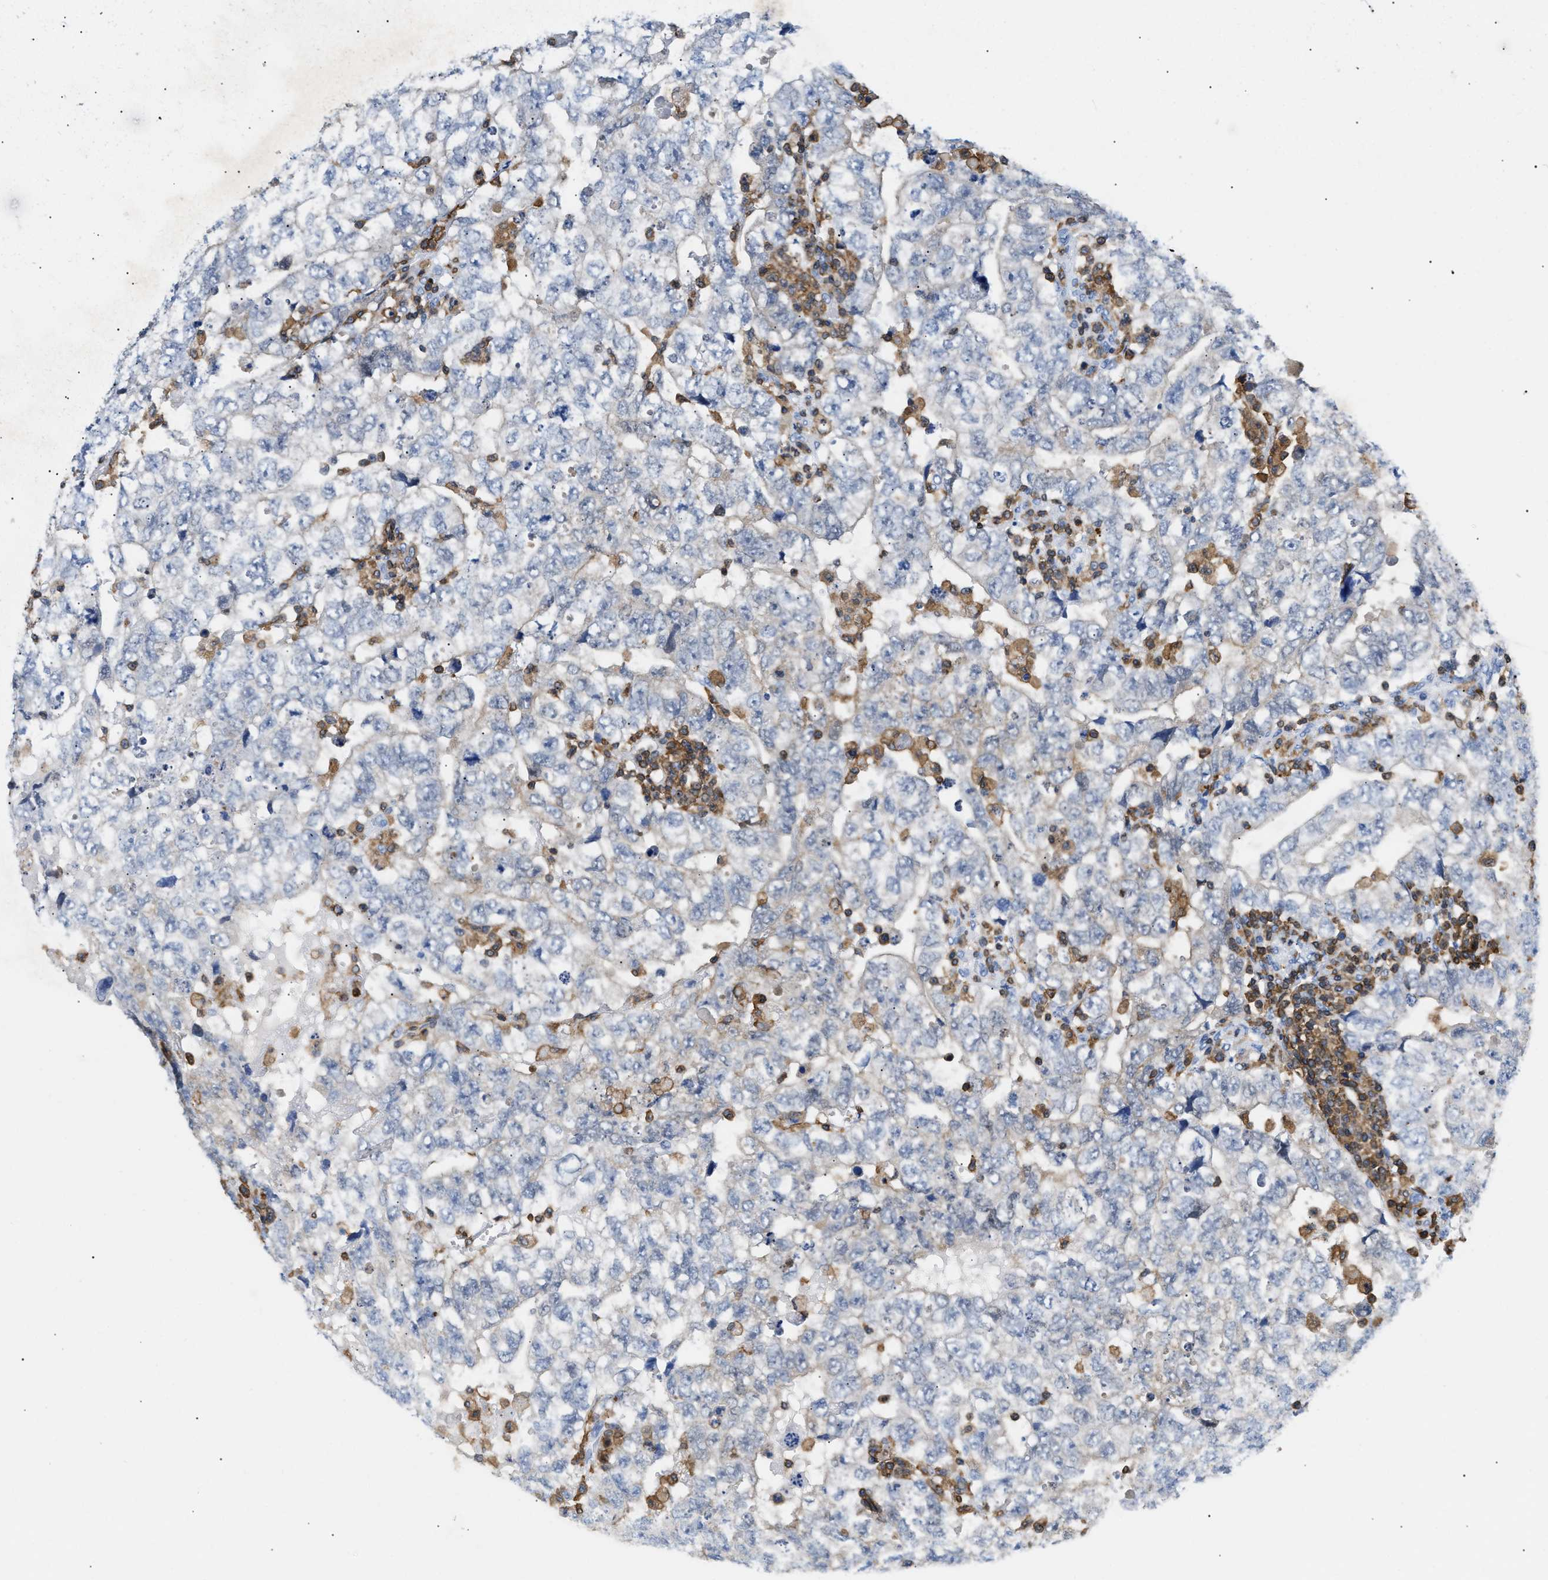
{"staining": {"intensity": "negative", "quantity": "none", "location": "none"}, "tissue": "testis cancer", "cell_type": "Tumor cells", "image_type": "cancer", "snomed": [{"axis": "morphology", "description": "Carcinoma, Embryonal, NOS"}, {"axis": "topography", "description": "Testis"}], "caption": "Immunohistochemical staining of testis embryonal carcinoma reveals no significant positivity in tumor cells.", "gene": "LCP1", "patient": {"sex": "male", "age": 36}}